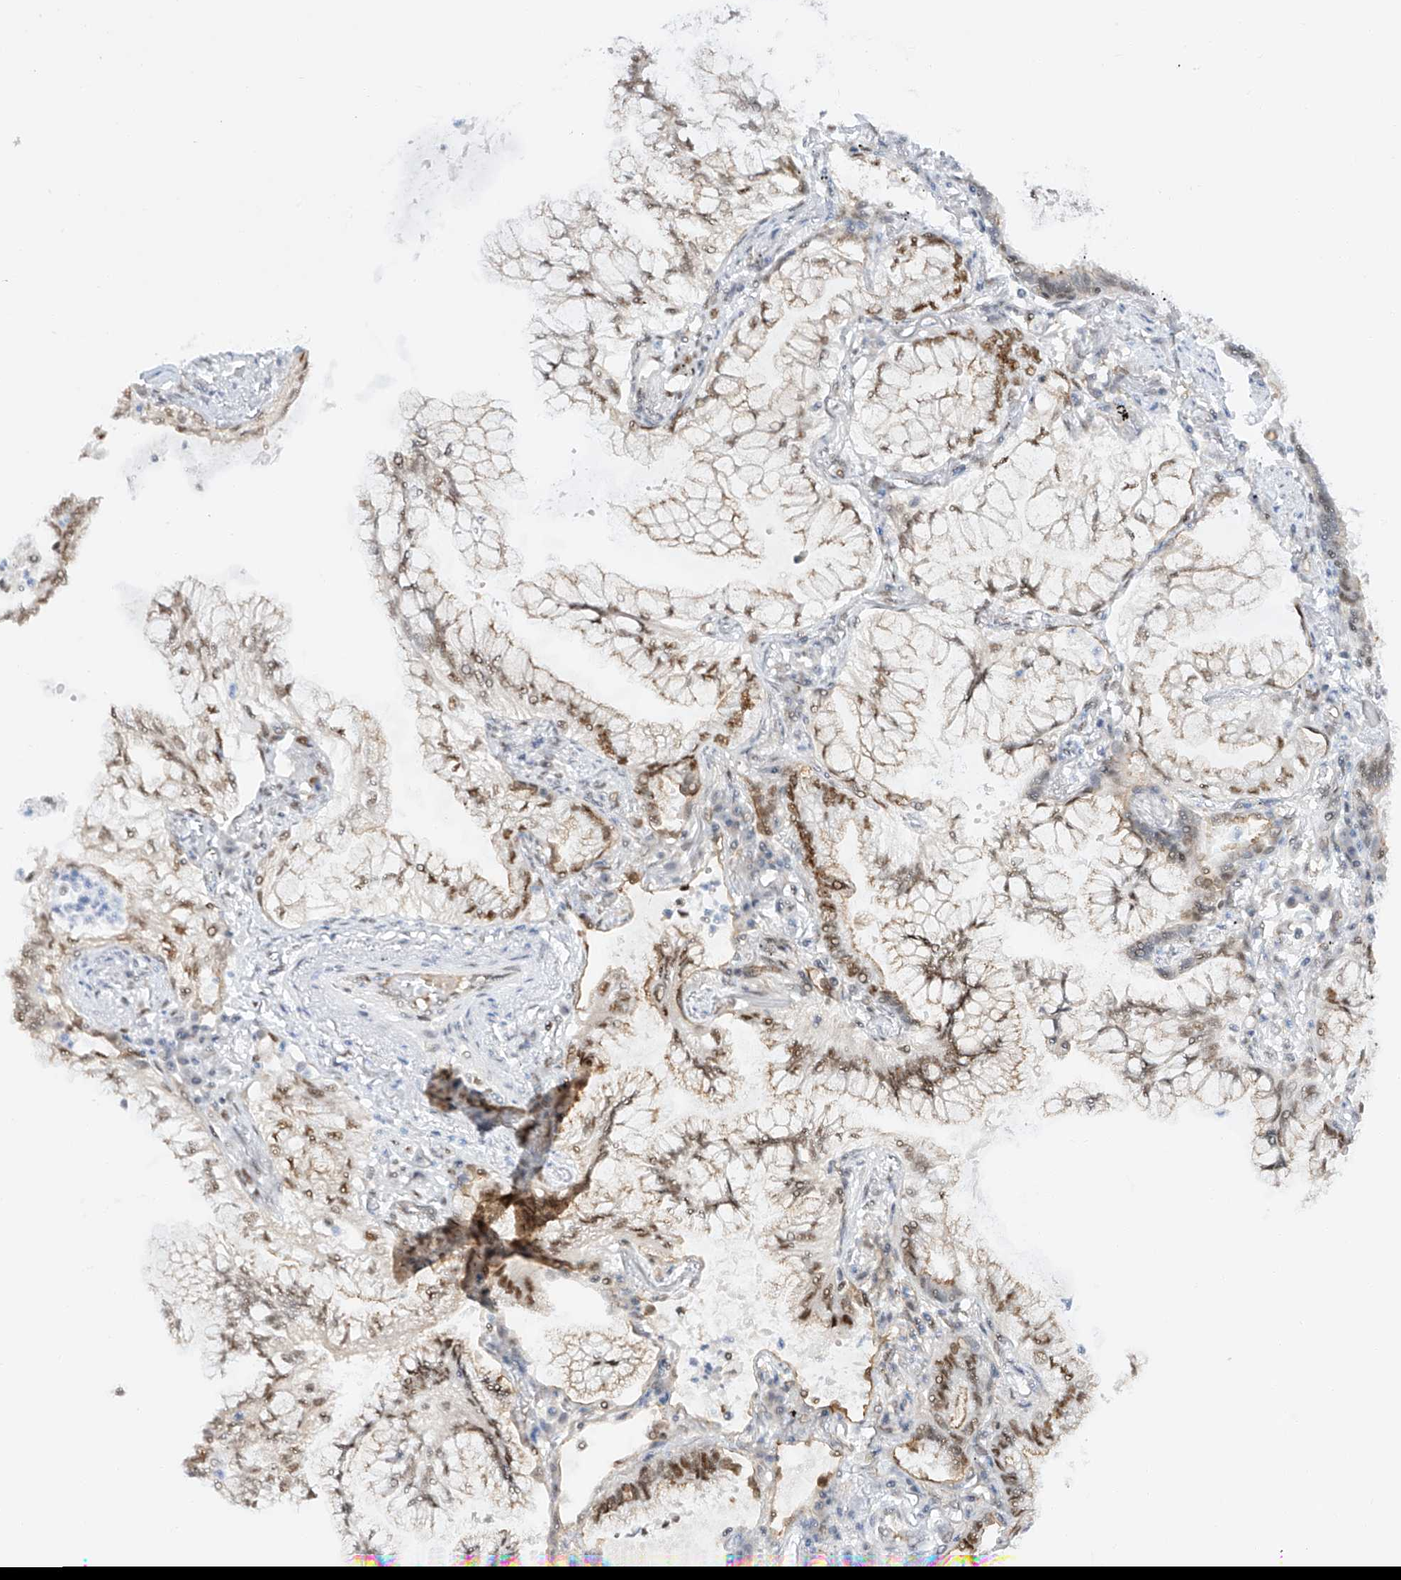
{"staining": {"intensity": "moderate", "quantity": ">75%", "location": "nuclear"}, "tissue": "lung cancer", "cell_type": "Tumor cells", "image_type": "cancer", "snomed": [{"axis": "morphology", "description": "Adenocarcinoma, NOS"}, {"axis": "topography", "description": "Lung"}], "caption": "This micrograph demonstrates immunohistochemistry staining of lung adenocarcinoma, with medium moderate nuclear expression in approximately >75% of tumor cells.", "gene": "POGK", "patient": {"sex": "female", "age": 70}}